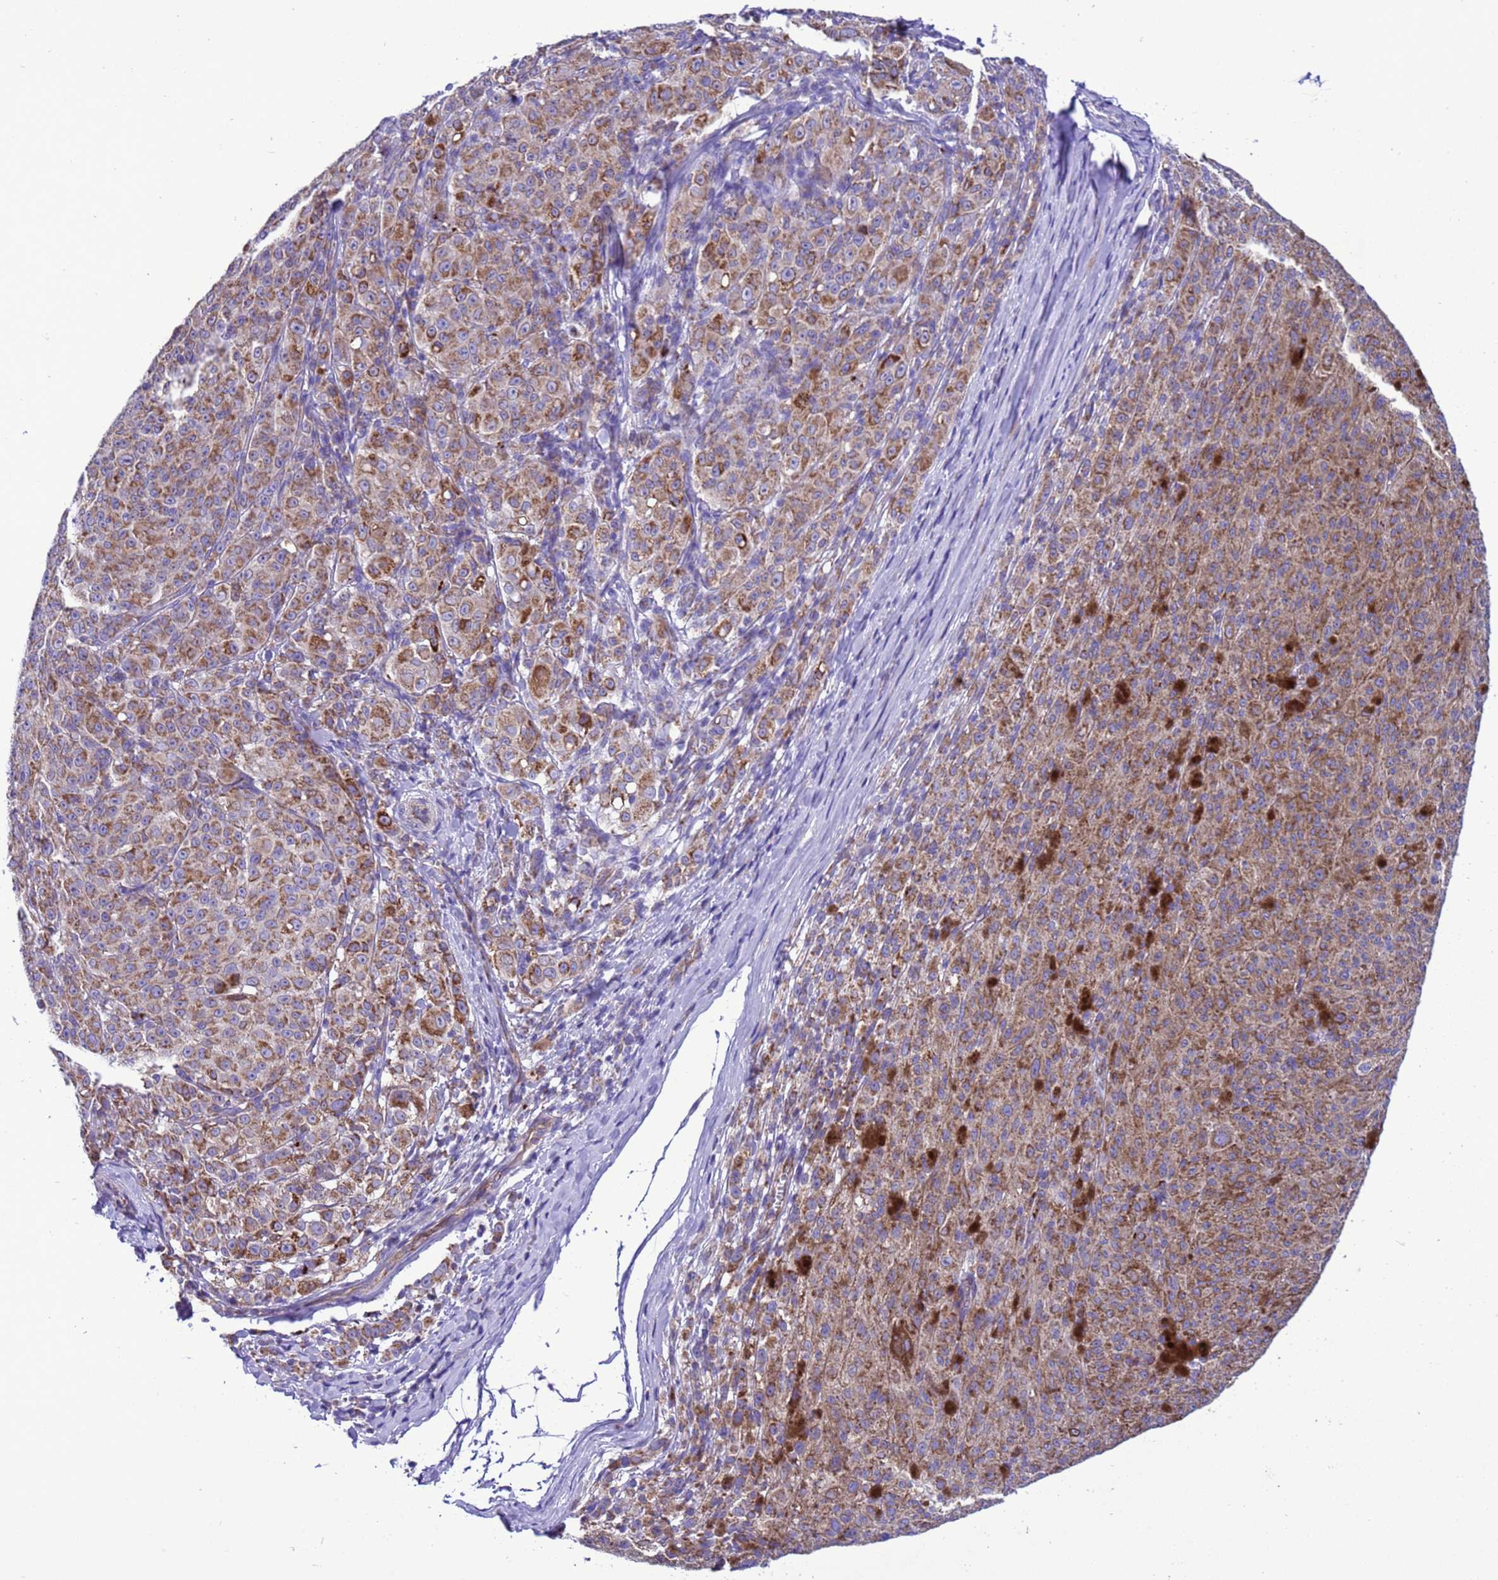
{"staining": {"intensity": "moderate", "quantity": ">75%", "location": "cytoplasmic/membranous"}, "tissue": "melanoma", "cell_type": "Tumor cells", "image_type": "cancer", "snomed": [{"axis": "morphology", "description": "Malignant melanoma, NOS"}, {"axis": "topography", "description": "Skin"}], "caption": "Tumor cells demonstrate medium levels of moderate cytoplasmic/membranous positivity in about >75% of cells in human malignant melanoma. (Stains: DAB (3,3'-diaminobenzidine) in brown, nuclei in blue, Microscopy: brightfield microscopy at high magnification).", "gene": "CCDC191", "patient": {"sex": "female", "age": 52}}